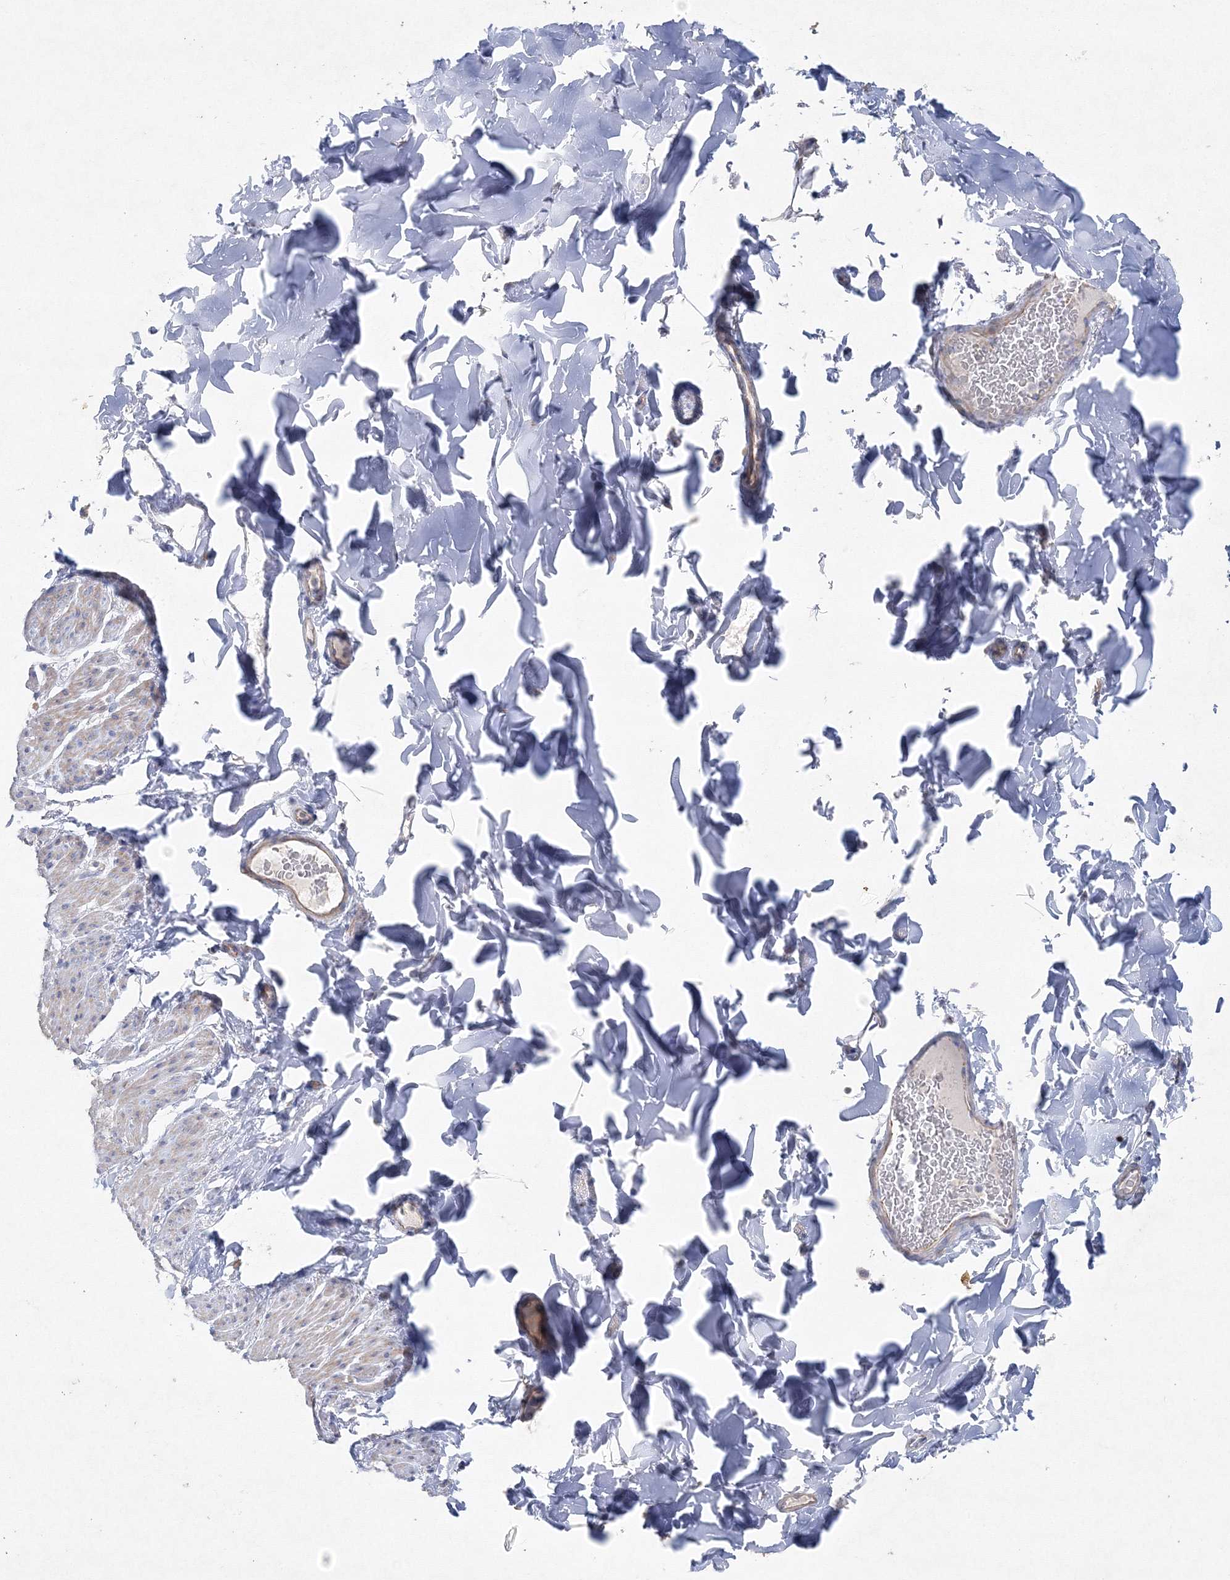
{"staining": {"intensity": "weak", "quantity": "25%-75%", "location": "cytoplasmic/membranous"}, "tissue": "smooth muscle", "cell_type": "Smooth muscle cells", "image_type": "normal", "snomed": [{"axis": "morphology", "description": "Normal tissue, NOS"}, {"axis": "topography", "description": "Colon"}, {"axis": "topography", "description": "Peripheral nerve tissue"}], "caption": "An image of human smooth muscle stained for a protein exhibits weak cytoplasmic/membranous brown staining in smooth muscle cells. The staining was performed using DAB, with brown indicating positive protein expression. Nuclei are stained blue with hematoxylin.", "gene": "NAA40", "patient": {"sex": "female", "age": 61}}